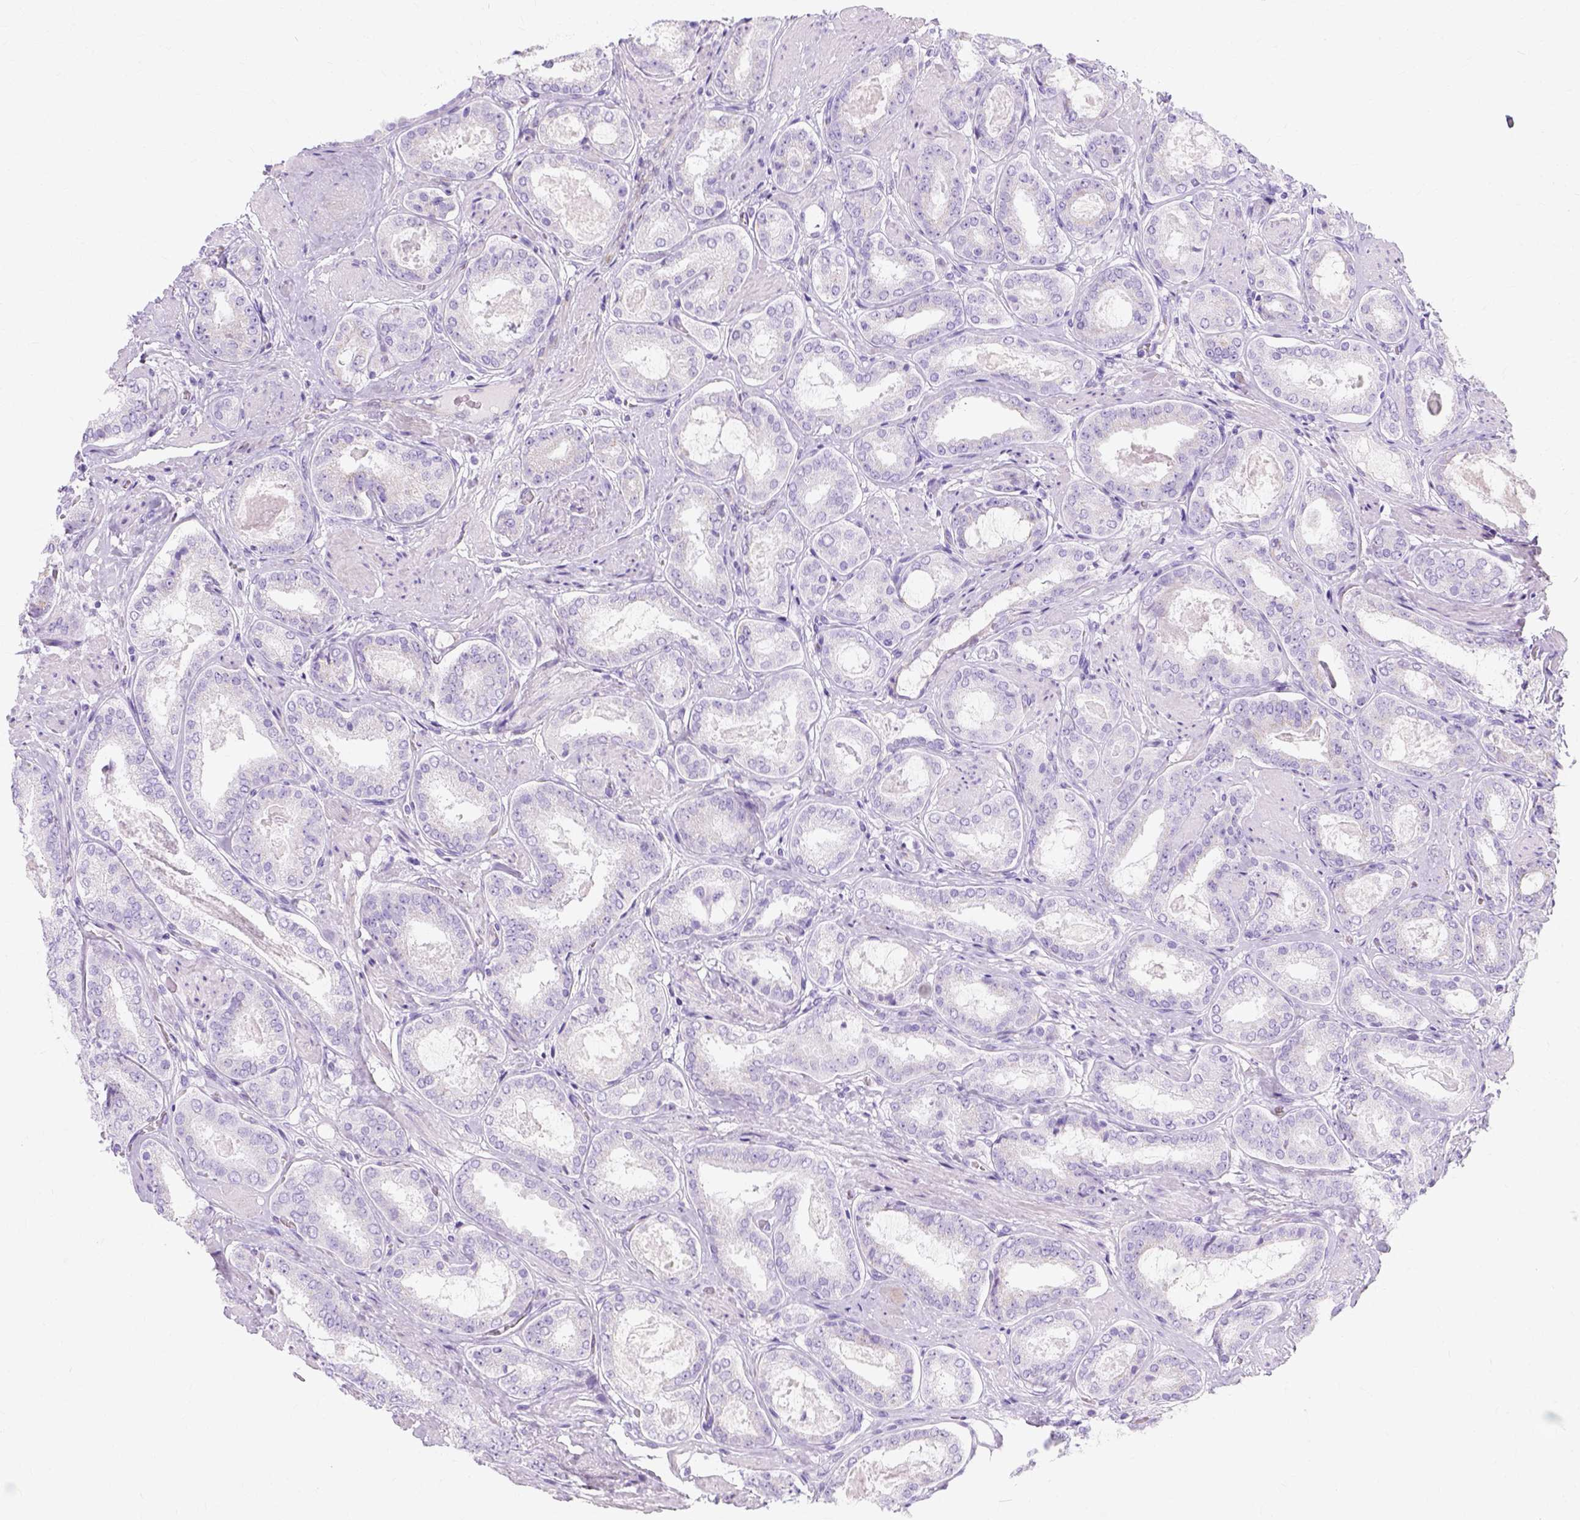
{"staining": {"intensity": "negative", "quantity": "none", "location": "none"}, "tissue": "prostate cancer", "cell_type": "Tumor cells", "image_type": "cancer", "snomed": [{"axis": "morphology", "description": "Adenocarcinoma, High grade"}, {"axis": "topography", "description": "Prostate"}], "caption": "The immunohistochemistry (IHC) micrograph has no significant staining in tumor cells of prostate adenocarcinoma (high-grade) tissue.", "gene": "MYH15", "patient": {"sex": "male", "age": 63}}